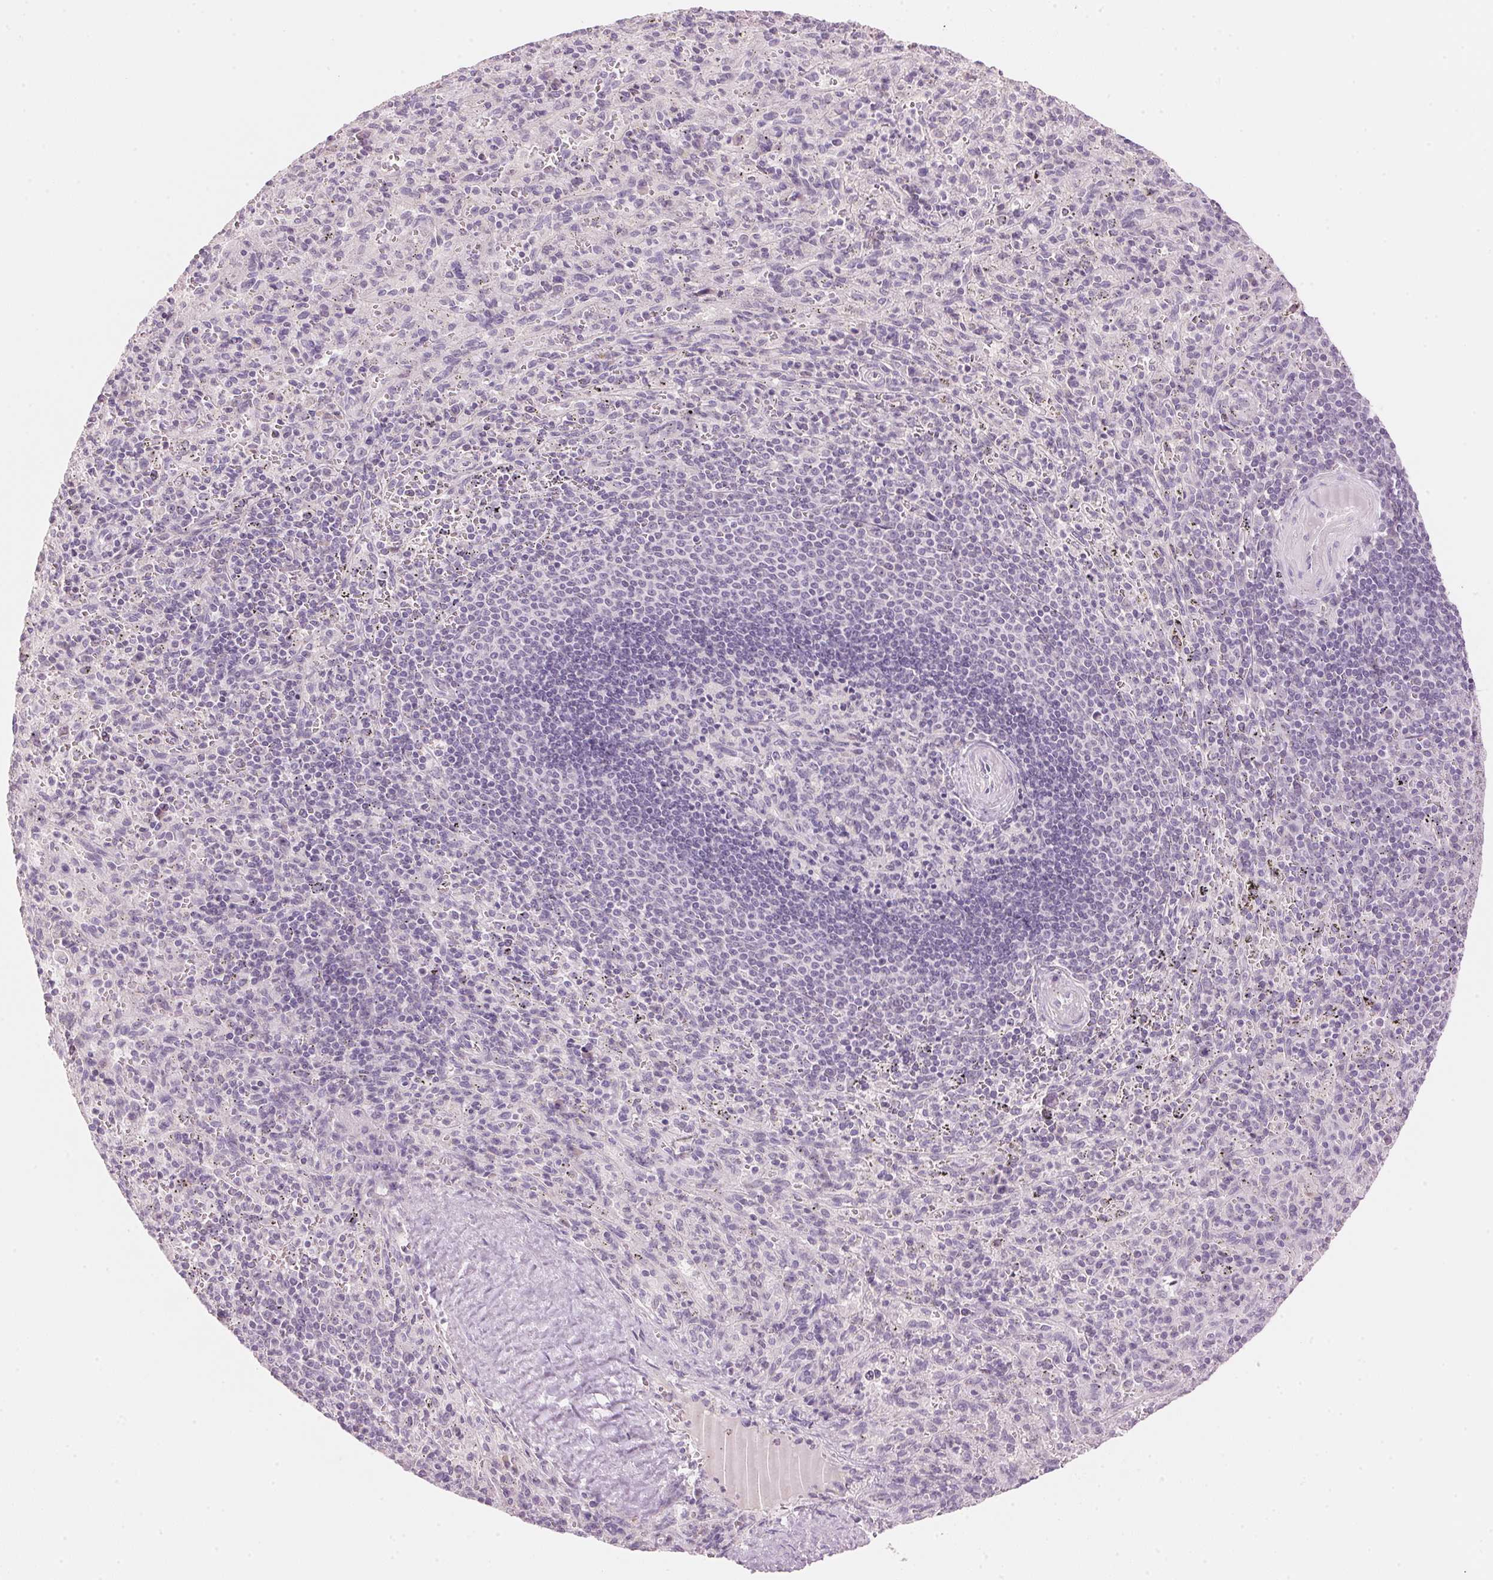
{"staining": {"intensity": "negative", "quantity": "none", "location": "none"}, "tissue": "spleen", "cell_type": "Cells in red pulp", "image_type": "normal", "snomed": [{"axis": "morphology", "description": "Normal tissue, NOS"}, {"axis": "topography", "description": "Spleen"}], "caption": "The micrograph displays no staining of cells in red pulp in normal spleen.", "gene": "CYP11B1", "patient": {"sex": "male", "age": 57}}